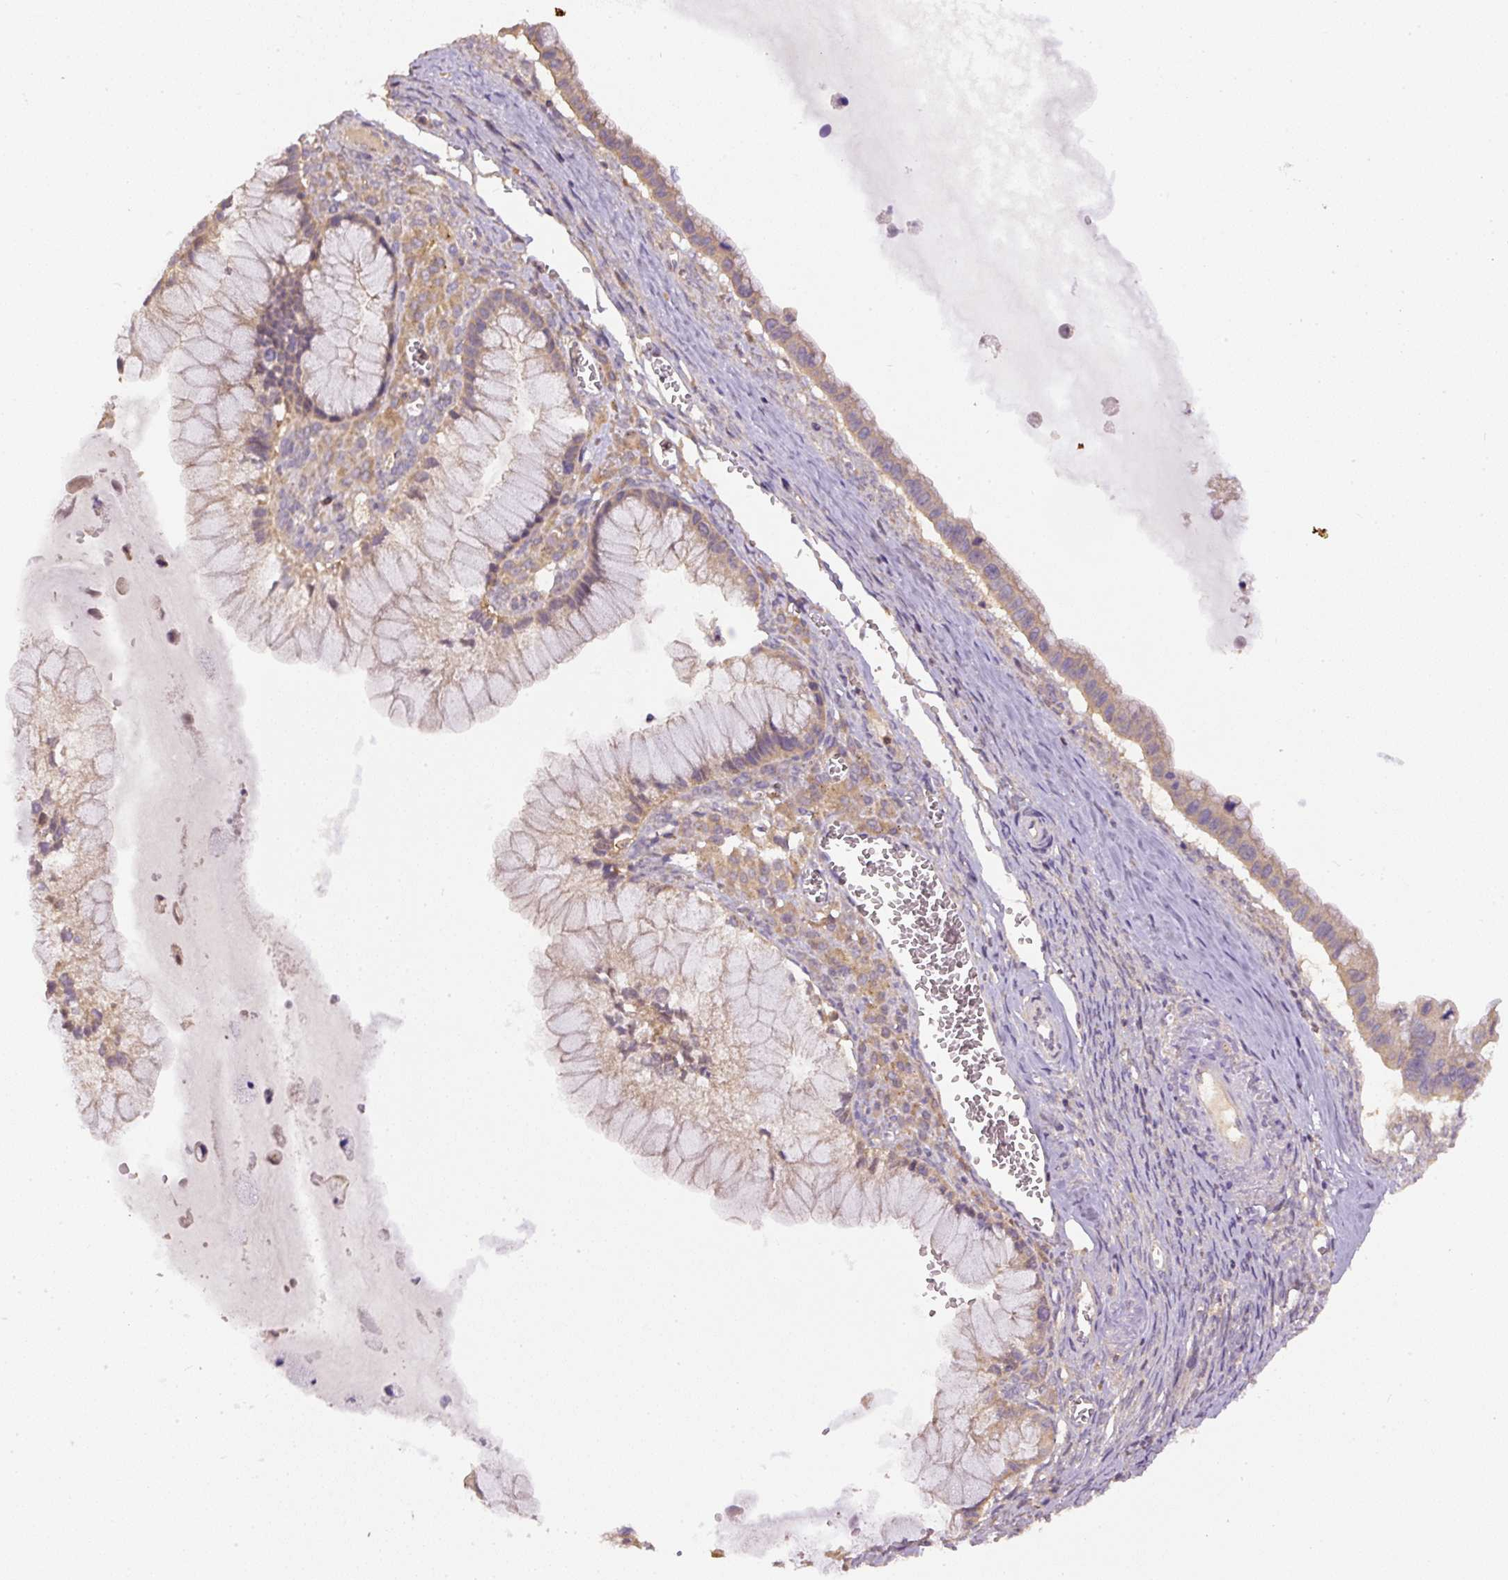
{"staining": {"intensity": "moderate", "quantity": ">75%", "location": "cytoplasmic/membranous"}, "tissue": "ovarian cancer", "cell_type": "Tumor cells", "image_type": "cancer", "snomed": [{"axis": "morphology", "description": "Cystadenocarcinoma, mucinous, NOS"}, {"axis": "topography", "description": "Ovary"}], "caption": "Protein expression analysis of human ovarian cancer reveals moderate cytoplasmic/membranous positivity in about >75% of tumor cells. (Brightfield microscopy of DAB IHC at high magnification).", "gene": "DAPK1", "patient": {"sex": "female", "age": 59}}